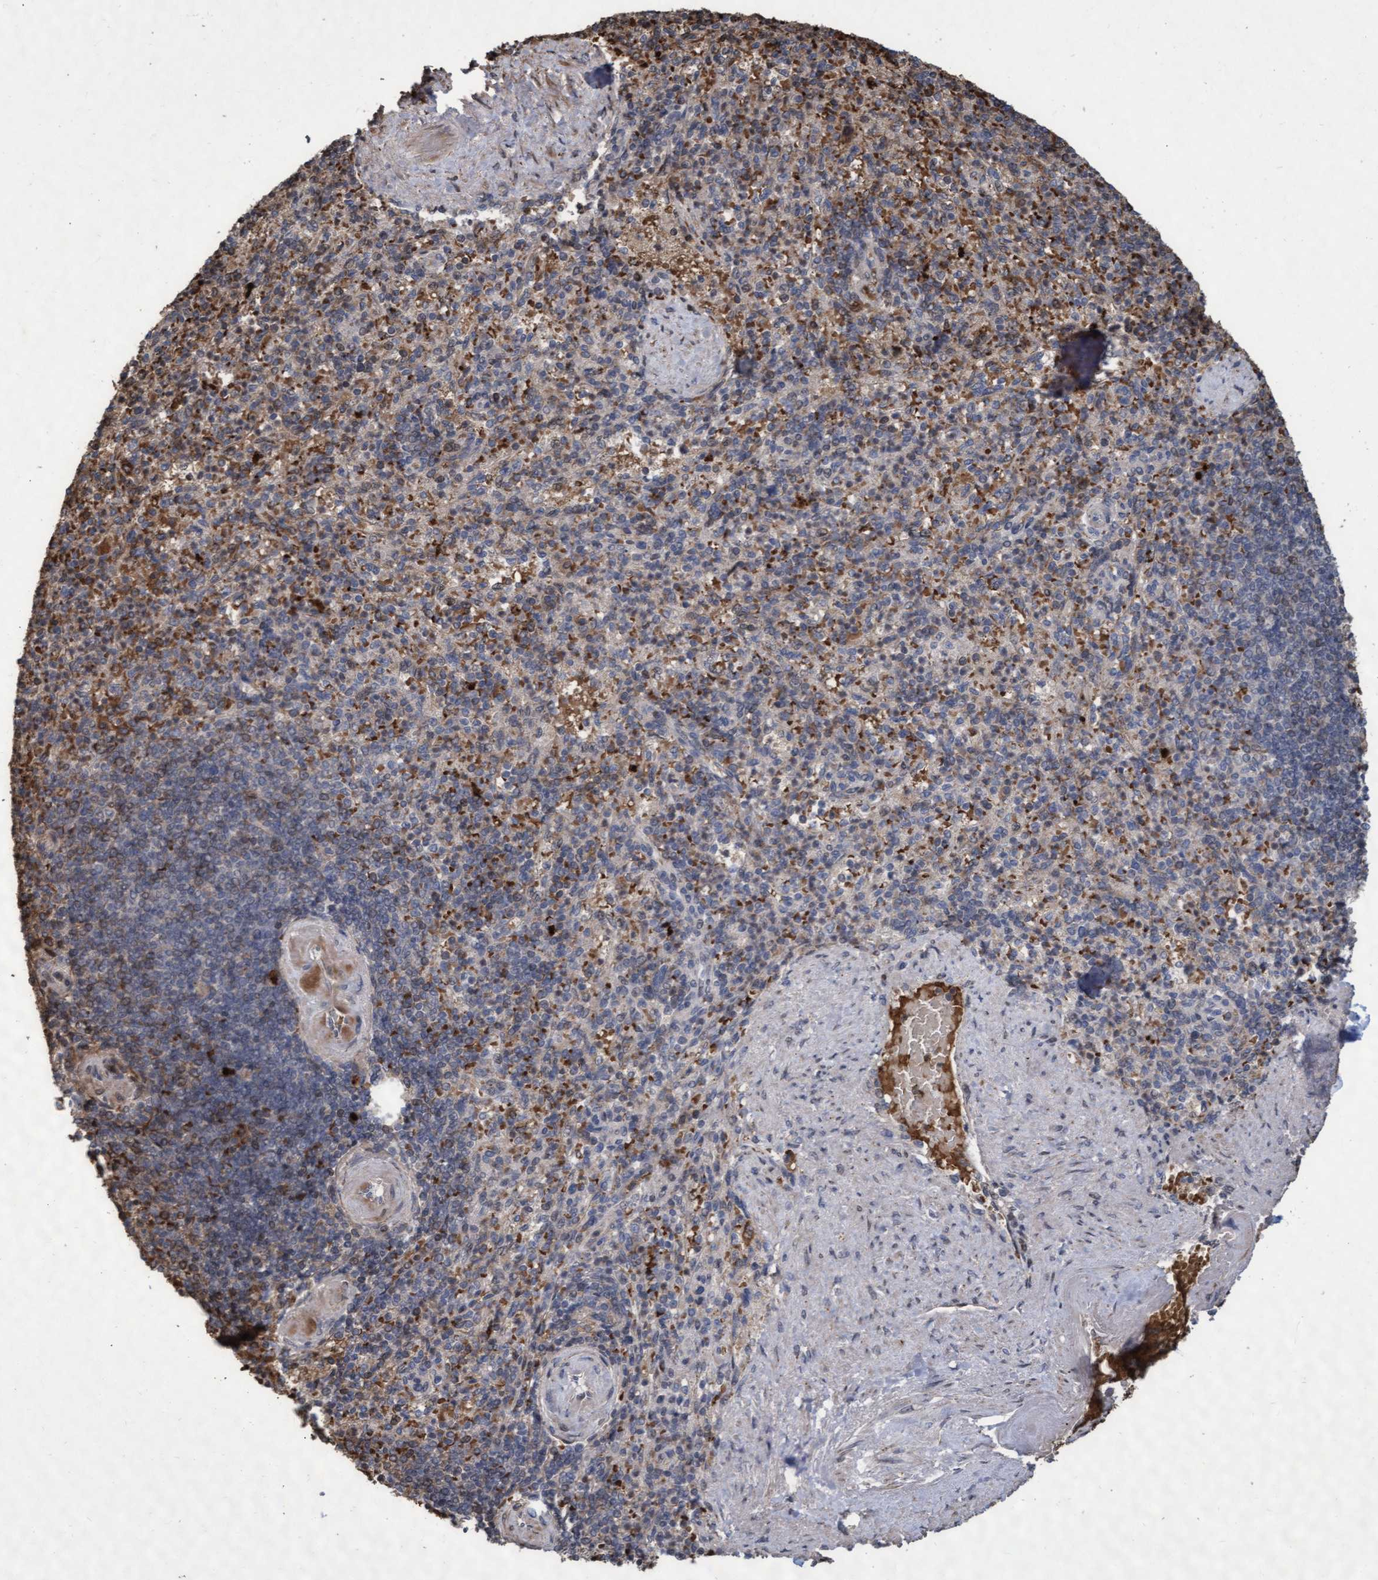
{"staining": {"intensity": "moderate", "quantity": "25%-75%", "location": "cytoplasmic/membranous"}, "tissue": "spleen", "cell_type": "Cells in red pulp", "image_type": "normal", "snomed": [{"axis": "morphology", "description": "Normal tissue, NOS"}, {"axis": "topography", "description": "Spleen"}], "caption": "Immunohistochemistry of unremarkable spleen displays medium levels of moderate cytoplasmic/membranous staining in approximately 25%-75% of cells in red pulp.", "gene": "KCNC2", "patient": {"sex": "female", "age": 74}}